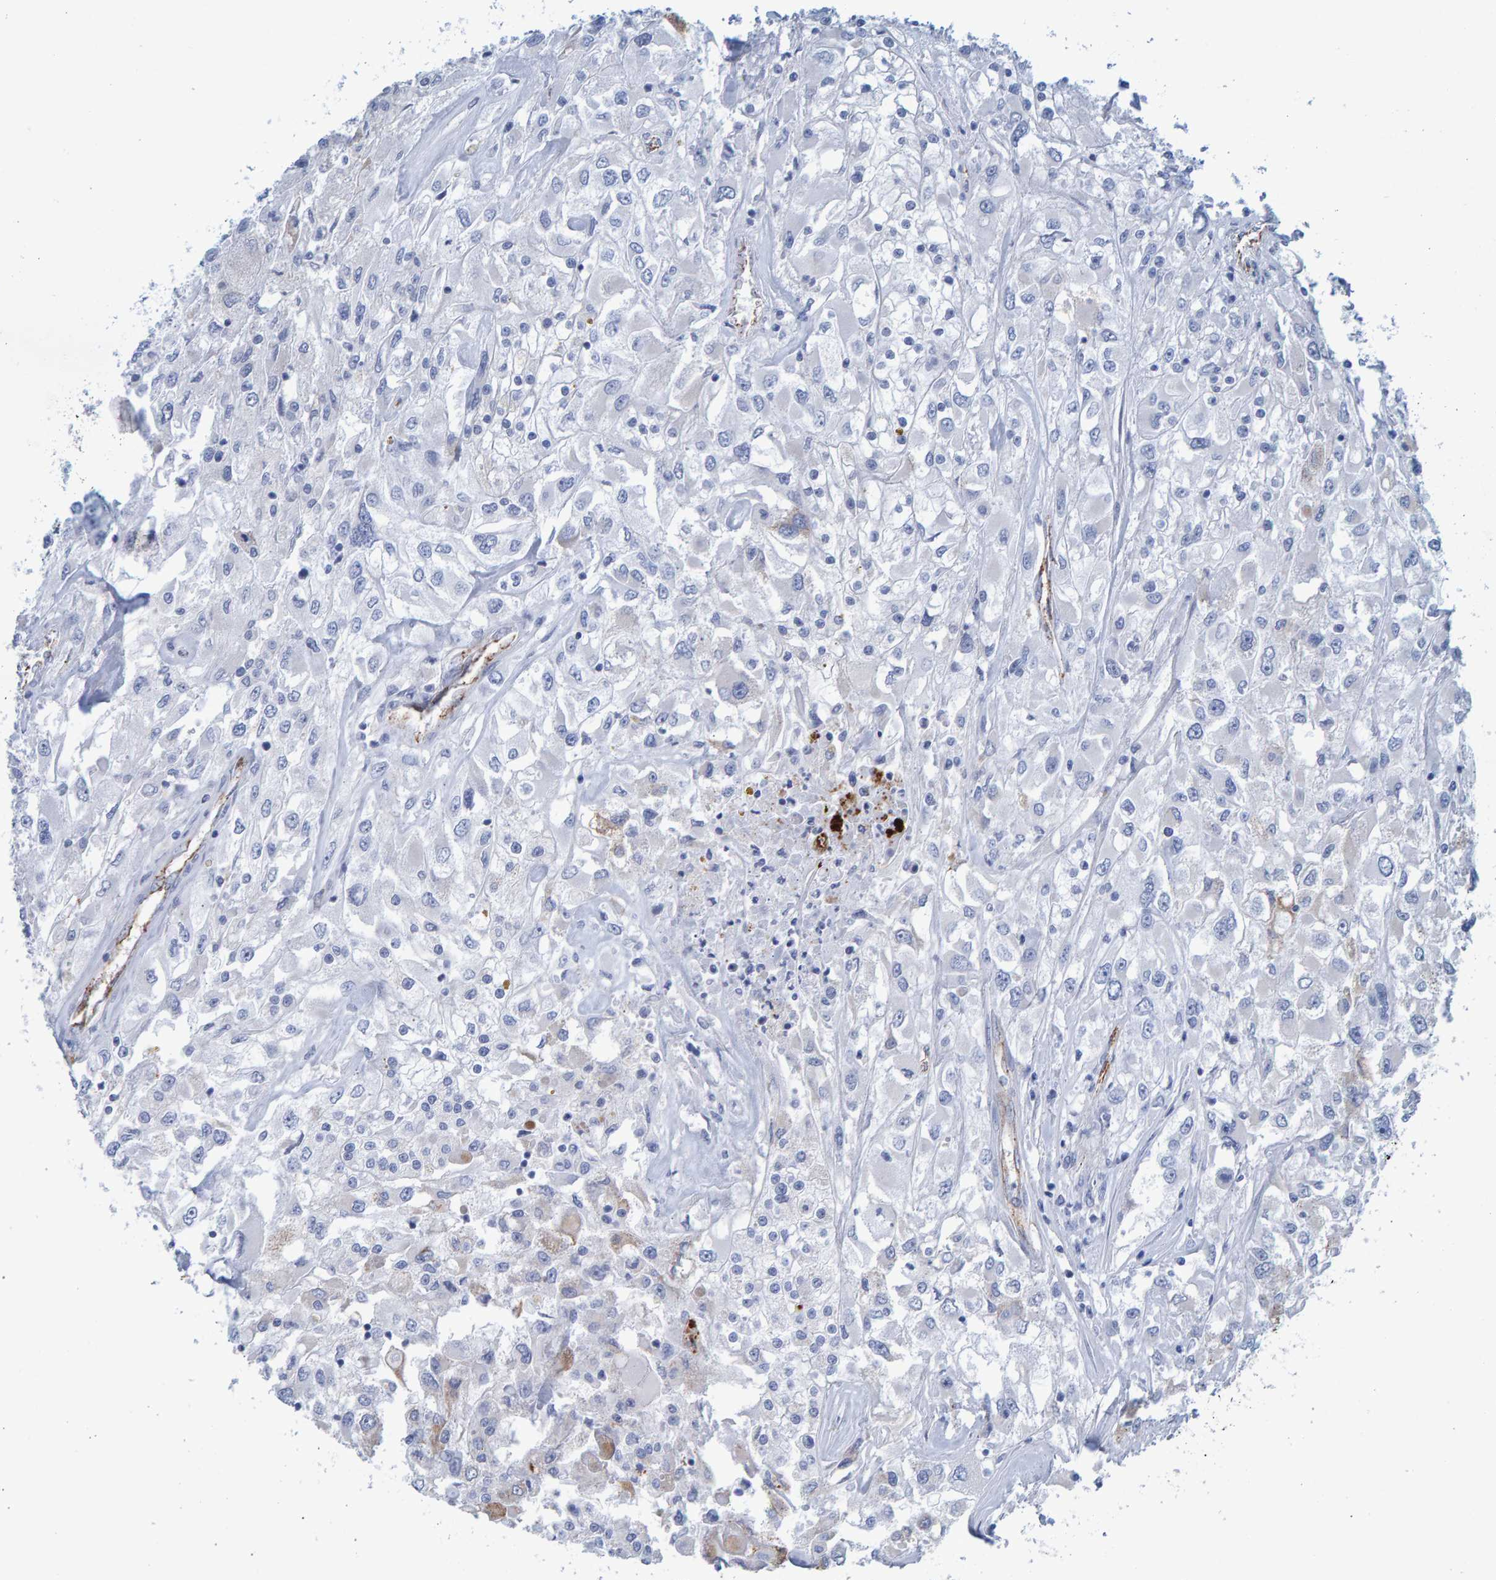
{"staining": {"intensity": "negative", "quantity": "none", "location": "none"}, "tissue": "renal cancer", "cell_type": "Tumor cells", "image_type": "cancer", "snomed": [{"axis": "morphology", "description": "Adenocarcinoma, NOS"}, {"axis": "topography", "description": "Kidney"}], "caption": "Immunohistochemistry (IHC) of renal cancer (adenocarcinoma) displays no expression in tumor cells. (DAB immunohistochemistry (IHC) visualized using brightfield microscopy, high magnification).", "gene": "SLC34A3", "patient": {"sex": "female", "age": 52}}